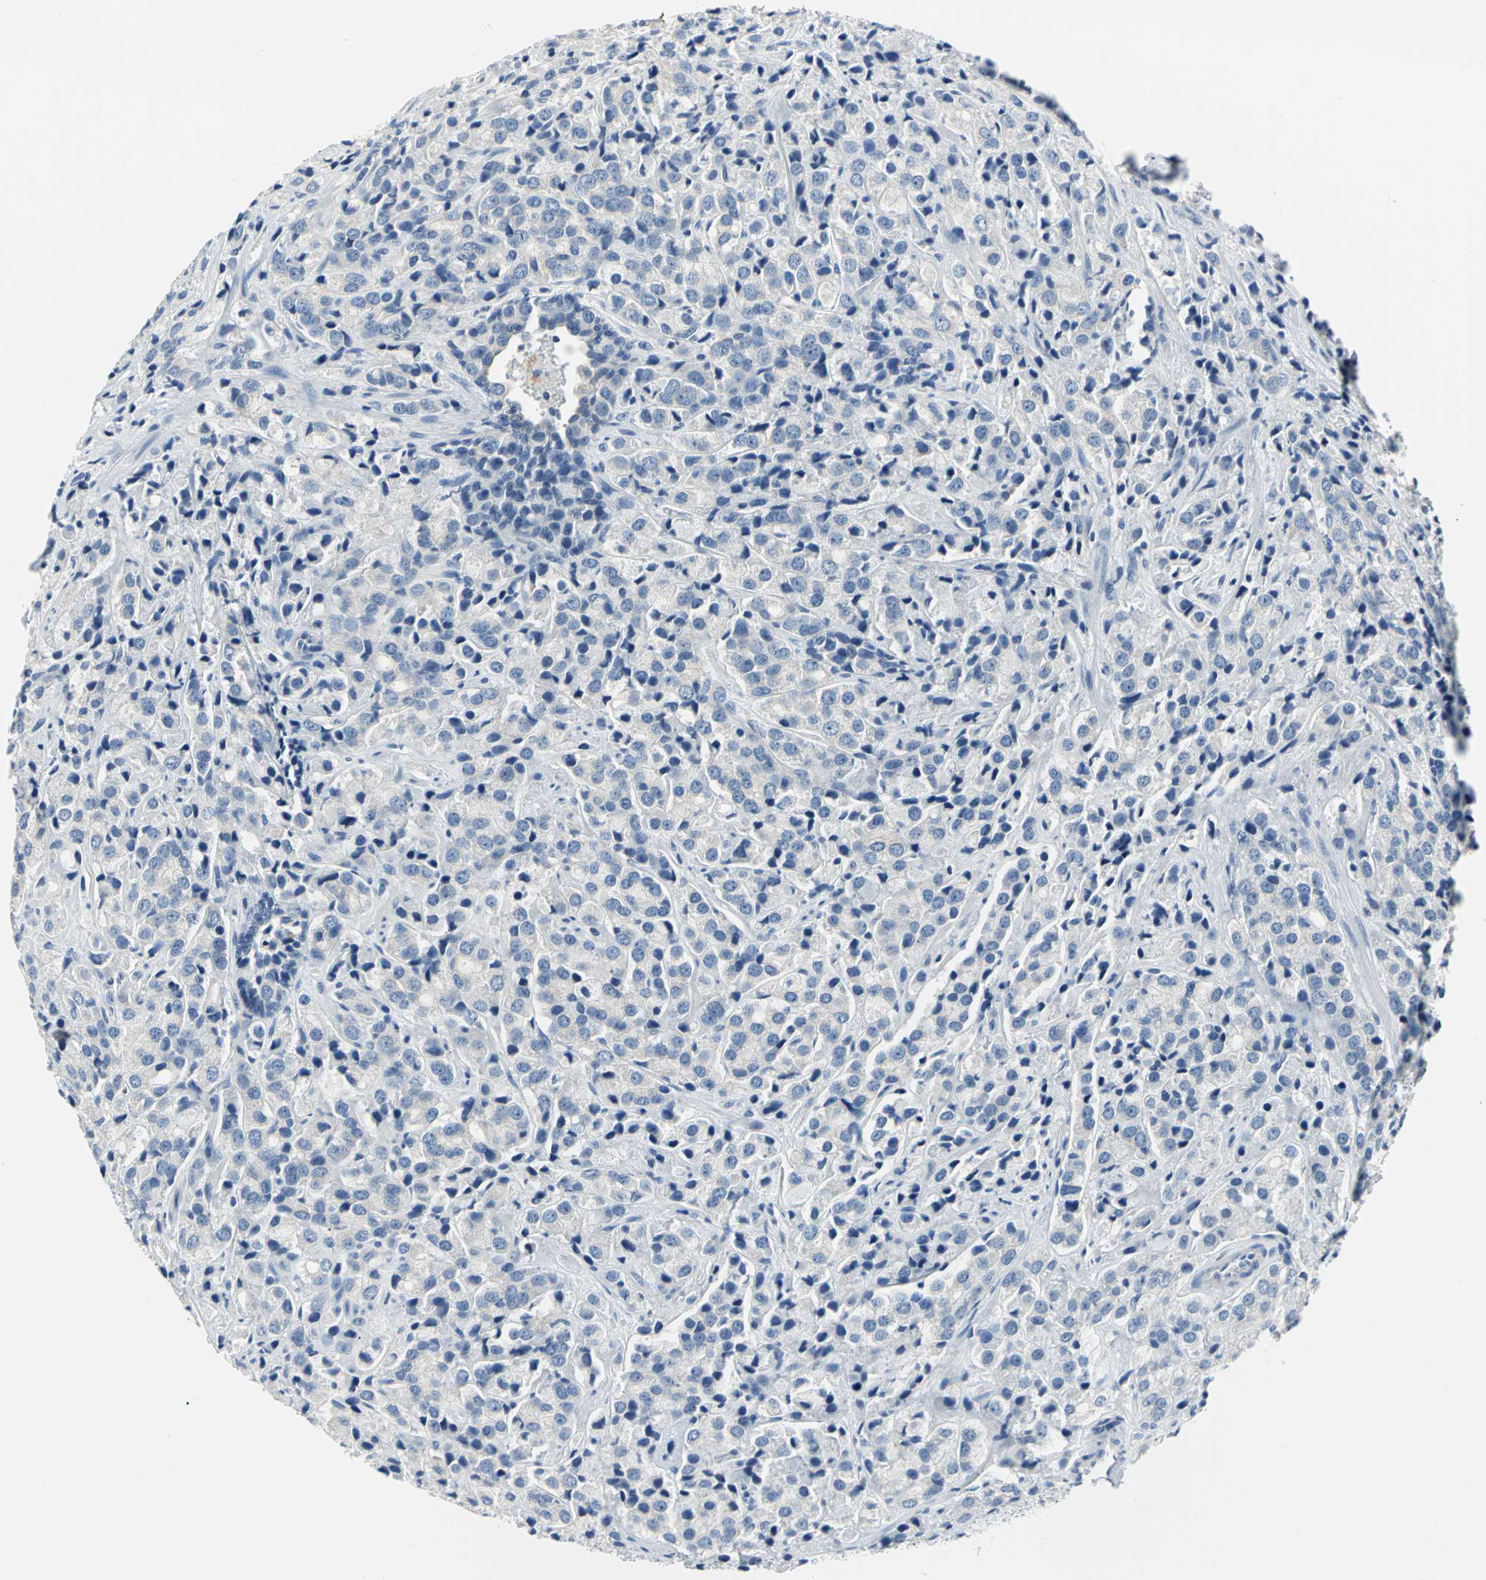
{"staining": {"intensity": "weak", "quantity": "<25%", "location": "cytoplasmic/membranous"}, "tissue": "prostate cancer", "cell_type": "Tumor cells", "image_type": "cancer", "snomed": [{"axis": "morphology", "description": "Adenocarcinoma, High grade"}, {"axis": "topography", "description": "Prostate"}], "caption": "Tumor cells show no significant expression in prostate cancer (adenocarcinoma (high-grade)).", "gene": "RIPOR1", "patient": {"sex": "male", "age": 70}}